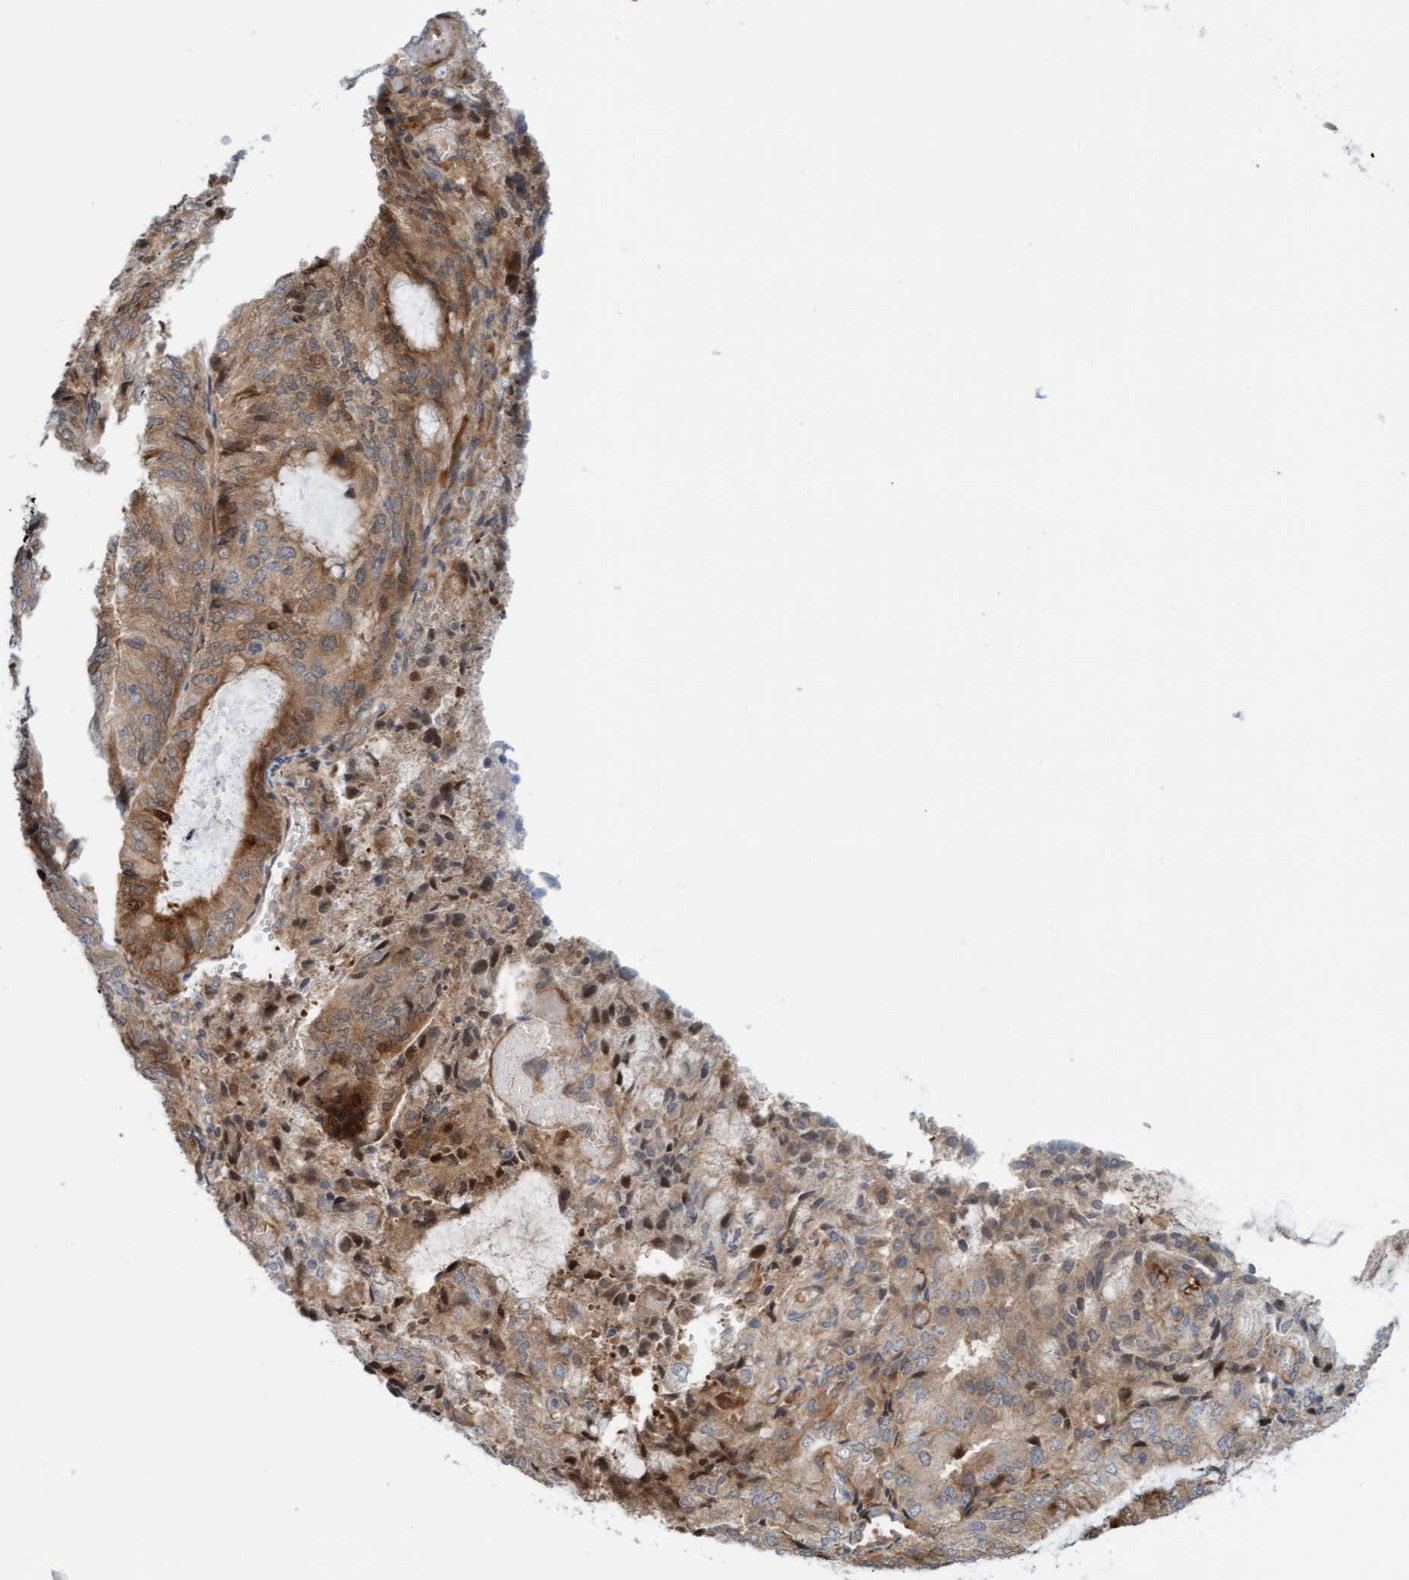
{"staining": {"intensity": "moderate", "quantity": "25%-75%", "location": "cytoplasmic/membranous,nuclear"}, "tissue": "endometrial cancer", "cell_type": "Tumor cells", "image_type": "cancer", "snomed": [{"axis": "morphology", "description": "Adenocarcinoma, NOS"}, {"axis": "topography", "description": "Endometrium"}], "caption": "High-power microscopy captured an immunohistochemistry (IHC) histopathology image of endometrial cancer (adenocarcinoma), revealing moderate cytoplasmic/membranous and nuclear expression in approximately 25%-75% of tumor cells.", "gene": "EIF4EBP1", "patient": {"sex": "female", "age": 81}}